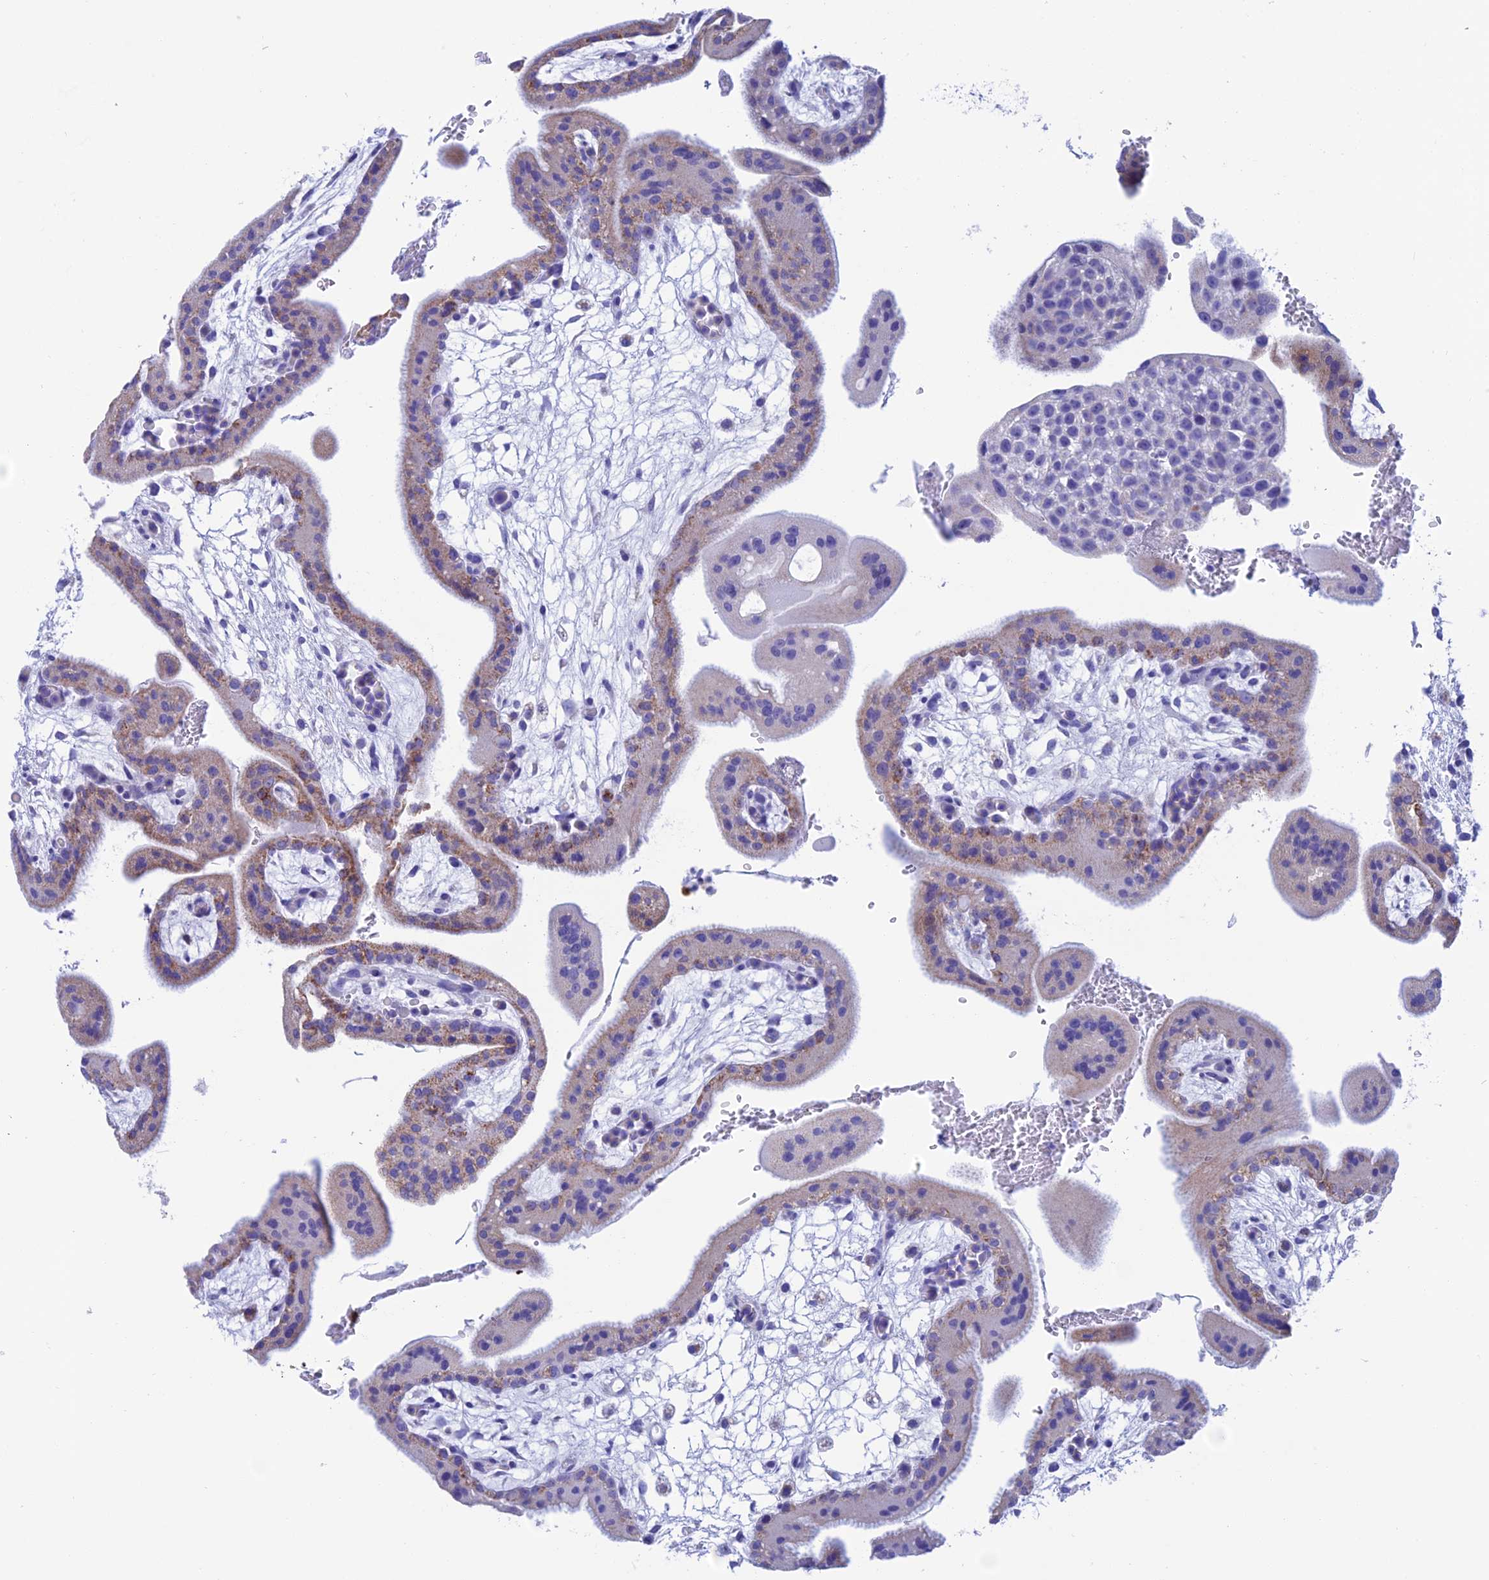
{"staining": {"intensity": "negative", "quantity": "none", "location": "none"}, "tissue": "placenta", "cell_type": "Decidual cells", "image_type": "normal", "snomed": [{"axis": "morphology", "description": "Normal tissue, NOS"}, {"axis": "topography", "description": "Placenta"}], "caption": "Protein analysis of benign placenta reveals no significant expression in decidual cells. (Brightfield microscopy of DAB IHC at high magnification).", "gene": "NXPE4", "patient": {"sex": "female", "age": 35}}